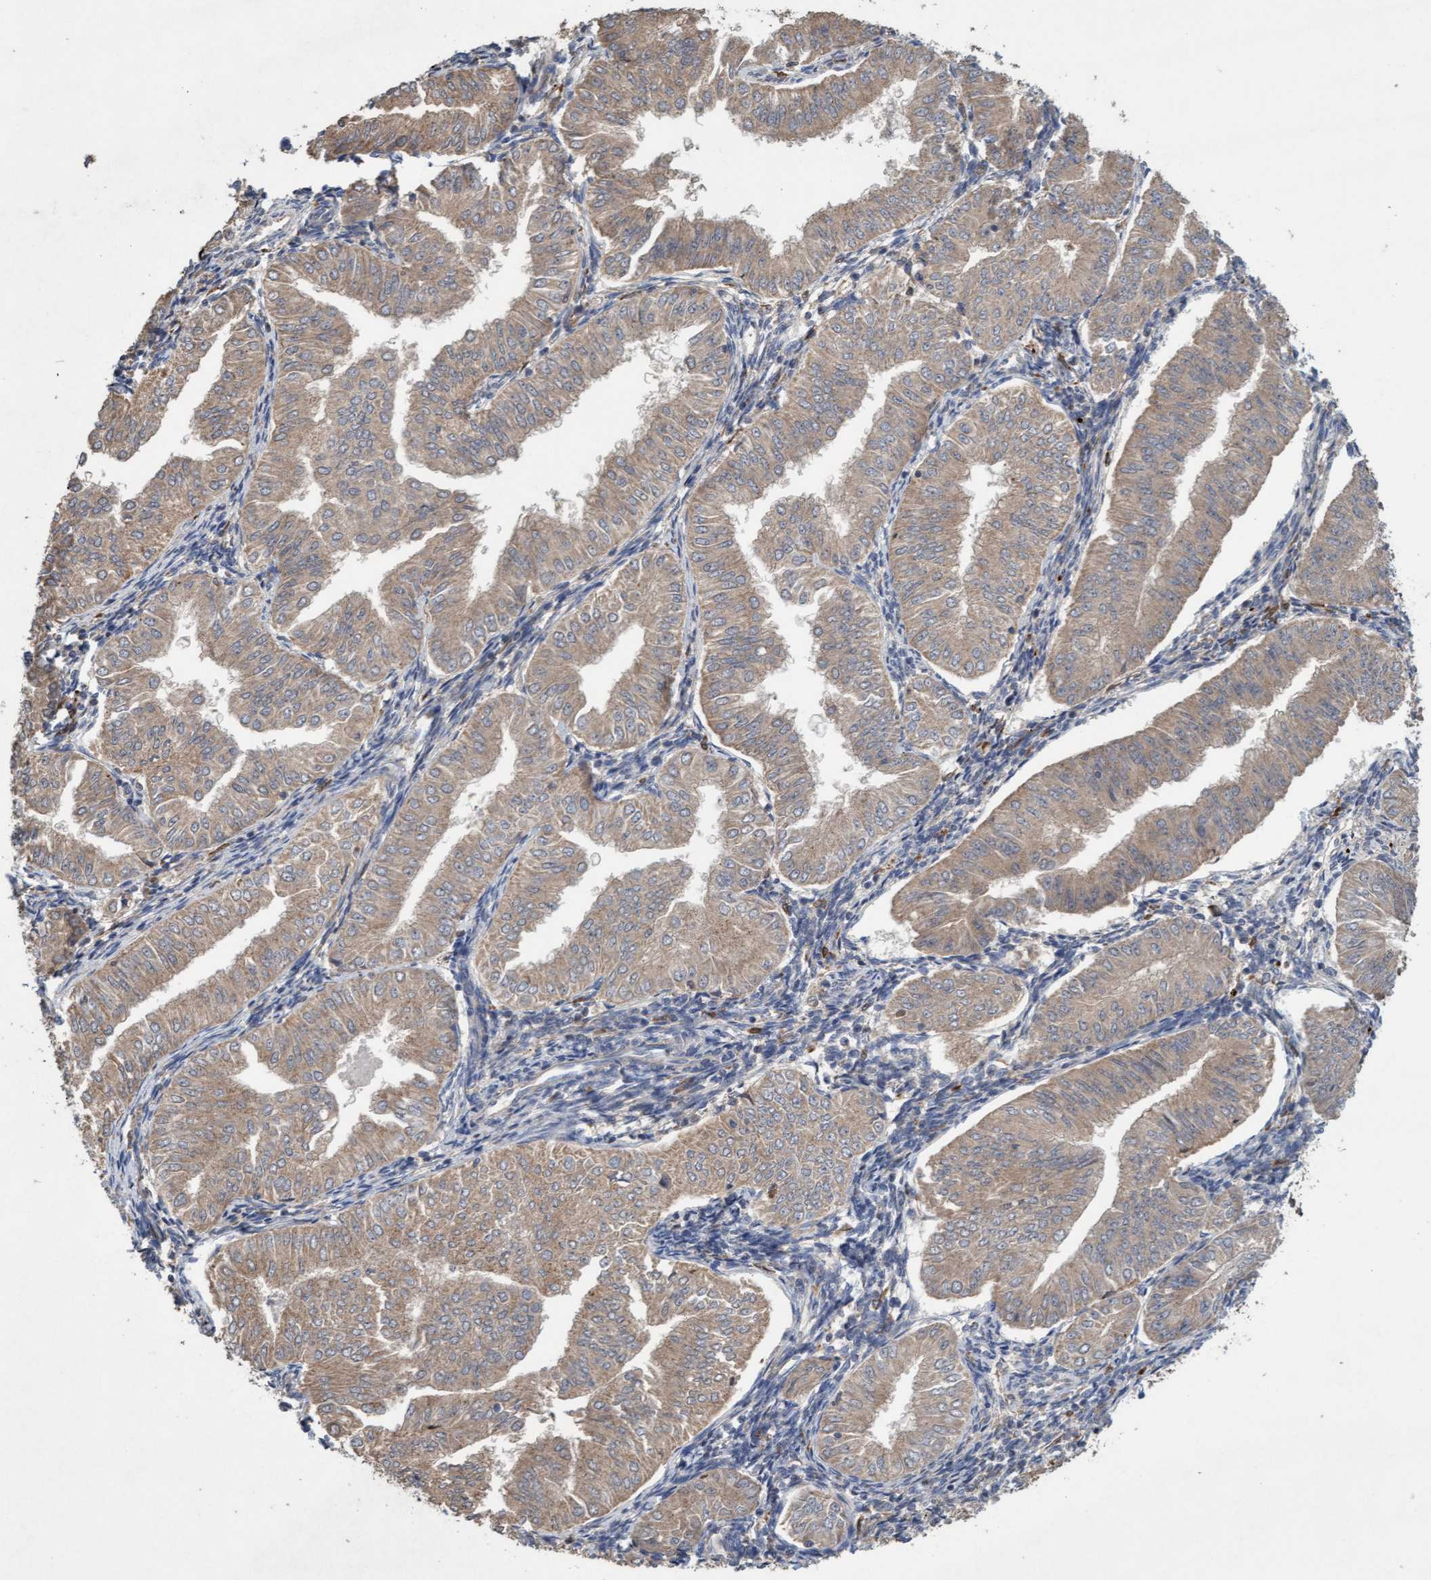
{"staining": {"intensity": "weak", "quantity": ">75%", "location": "cytoplasmic/membranous"}, "tissue": "endometrial cancer", "cell_type": "Tumor cells", "image_type": "cancer", "snomed": [{"axis": "morphology", "description": "Normal tissue, NOS"}, {"axis": "morphology", "description": "Adenocarcinoma, NOS"}, {"axis": "topography", "description": "Endometrium"}], "caption": "DAB (3,3'-diaminobenzidine) immunohistochemical staining of human endometrial cancer (adenocarcinoma) exhibits weak cytoplasmic/membranous protein positivity in approximately >75% of tumor cells. (DAB IHC, brown staining for protein, blue staining for nuclei).", "gene": "ATPAF2", "patient": {"sex": "female", "age": 53}}